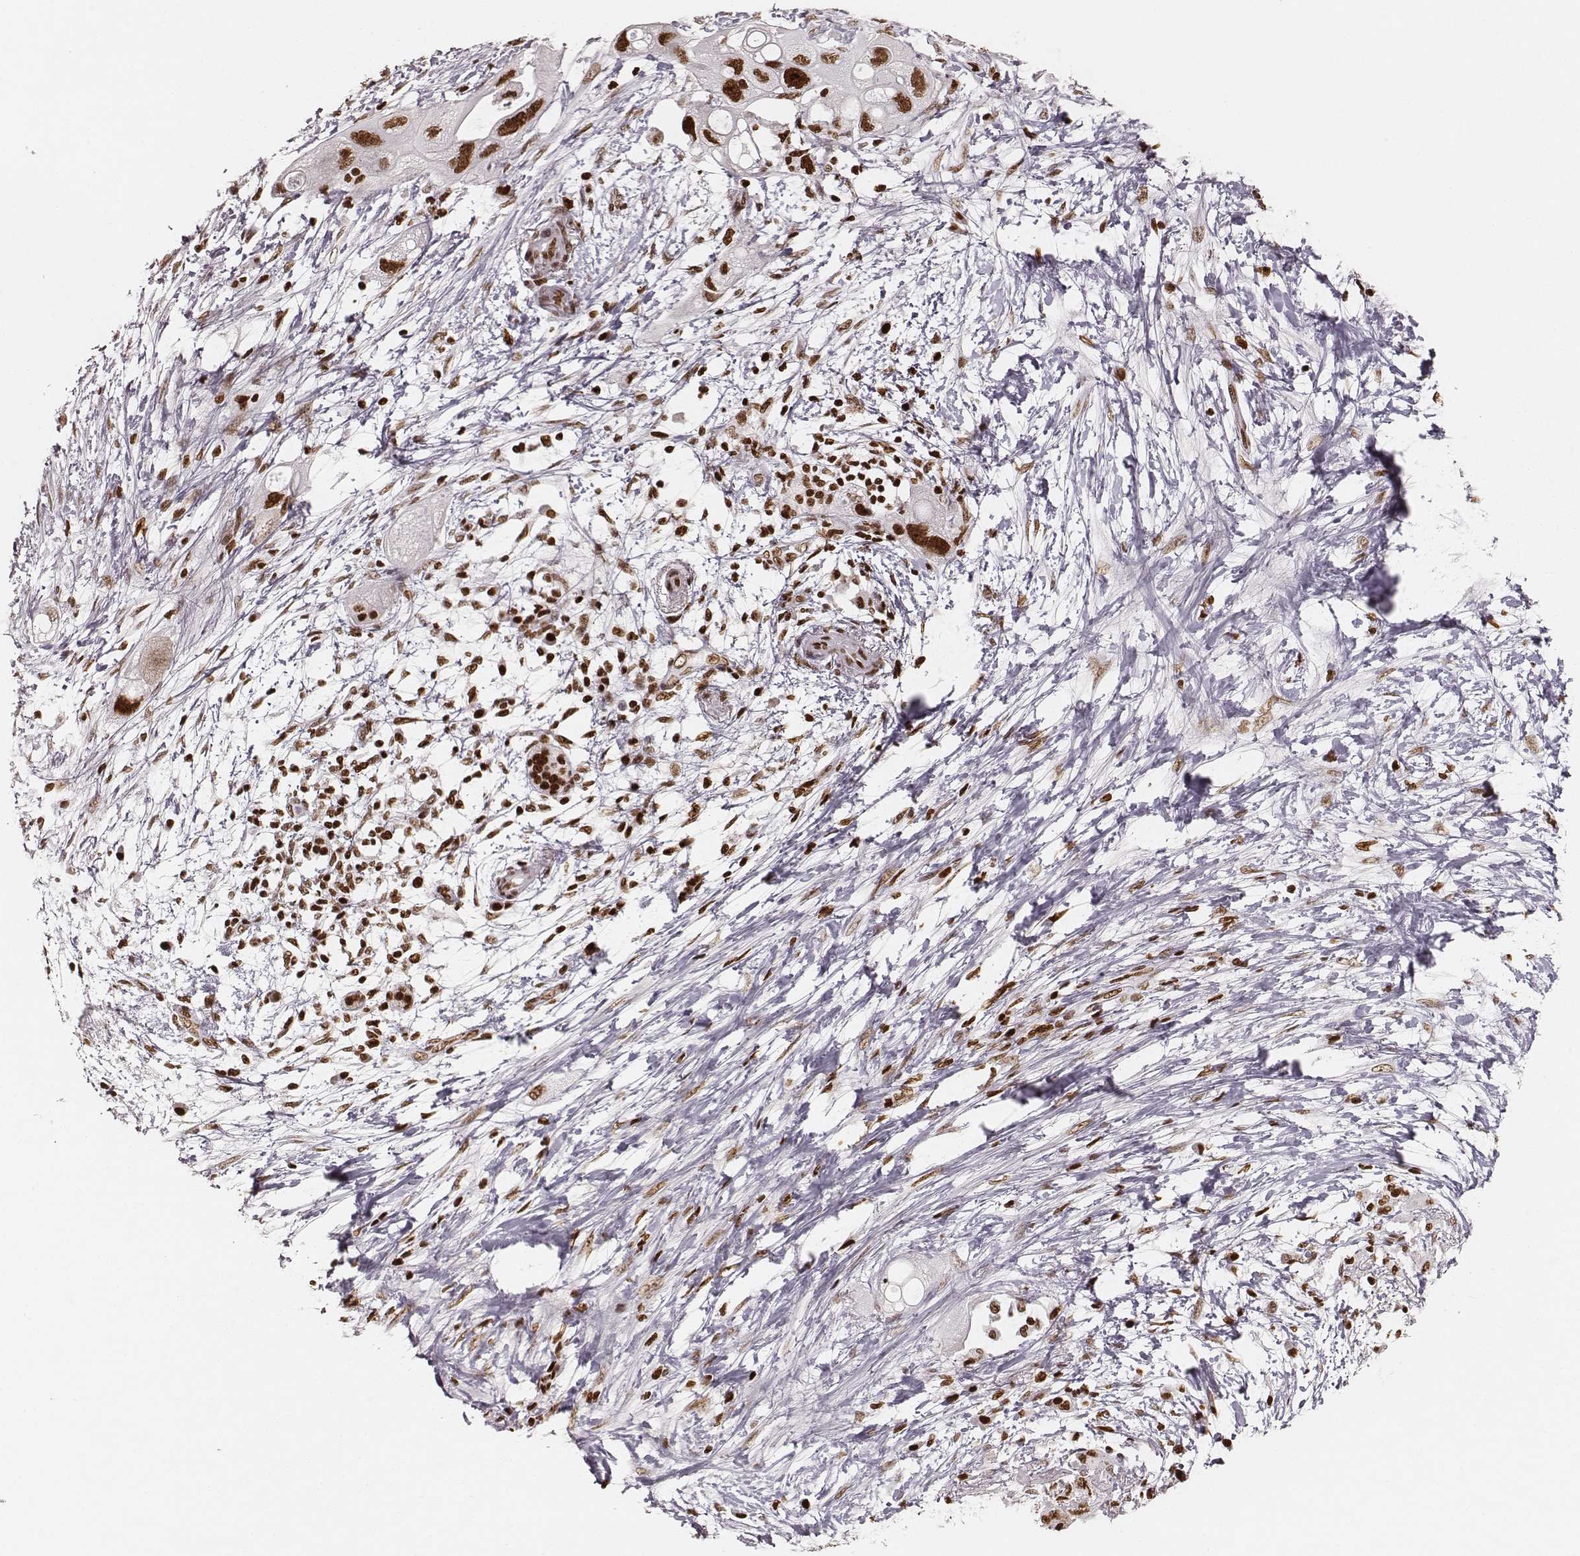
{"staining": {"intensity": "strong", "quantity": ">75%", "location": "nuclear"}, "tissue": "pancreatic cancer", "cell_type": "Tumor cells", "image_type": "cancer", "snomed": [{"axis": "morphology", "description": "Adenocarcinoma, NOS"}, {"axis": "topography", "description": "Pancreas"}], "caption": "A histopathology image of adenocarcinoma (pancreatic) stained for a protein shows strong nuclear brown staining in tumor cells.", "gene": "PARP1", "patient": {"sex": "female", "age": 72}}